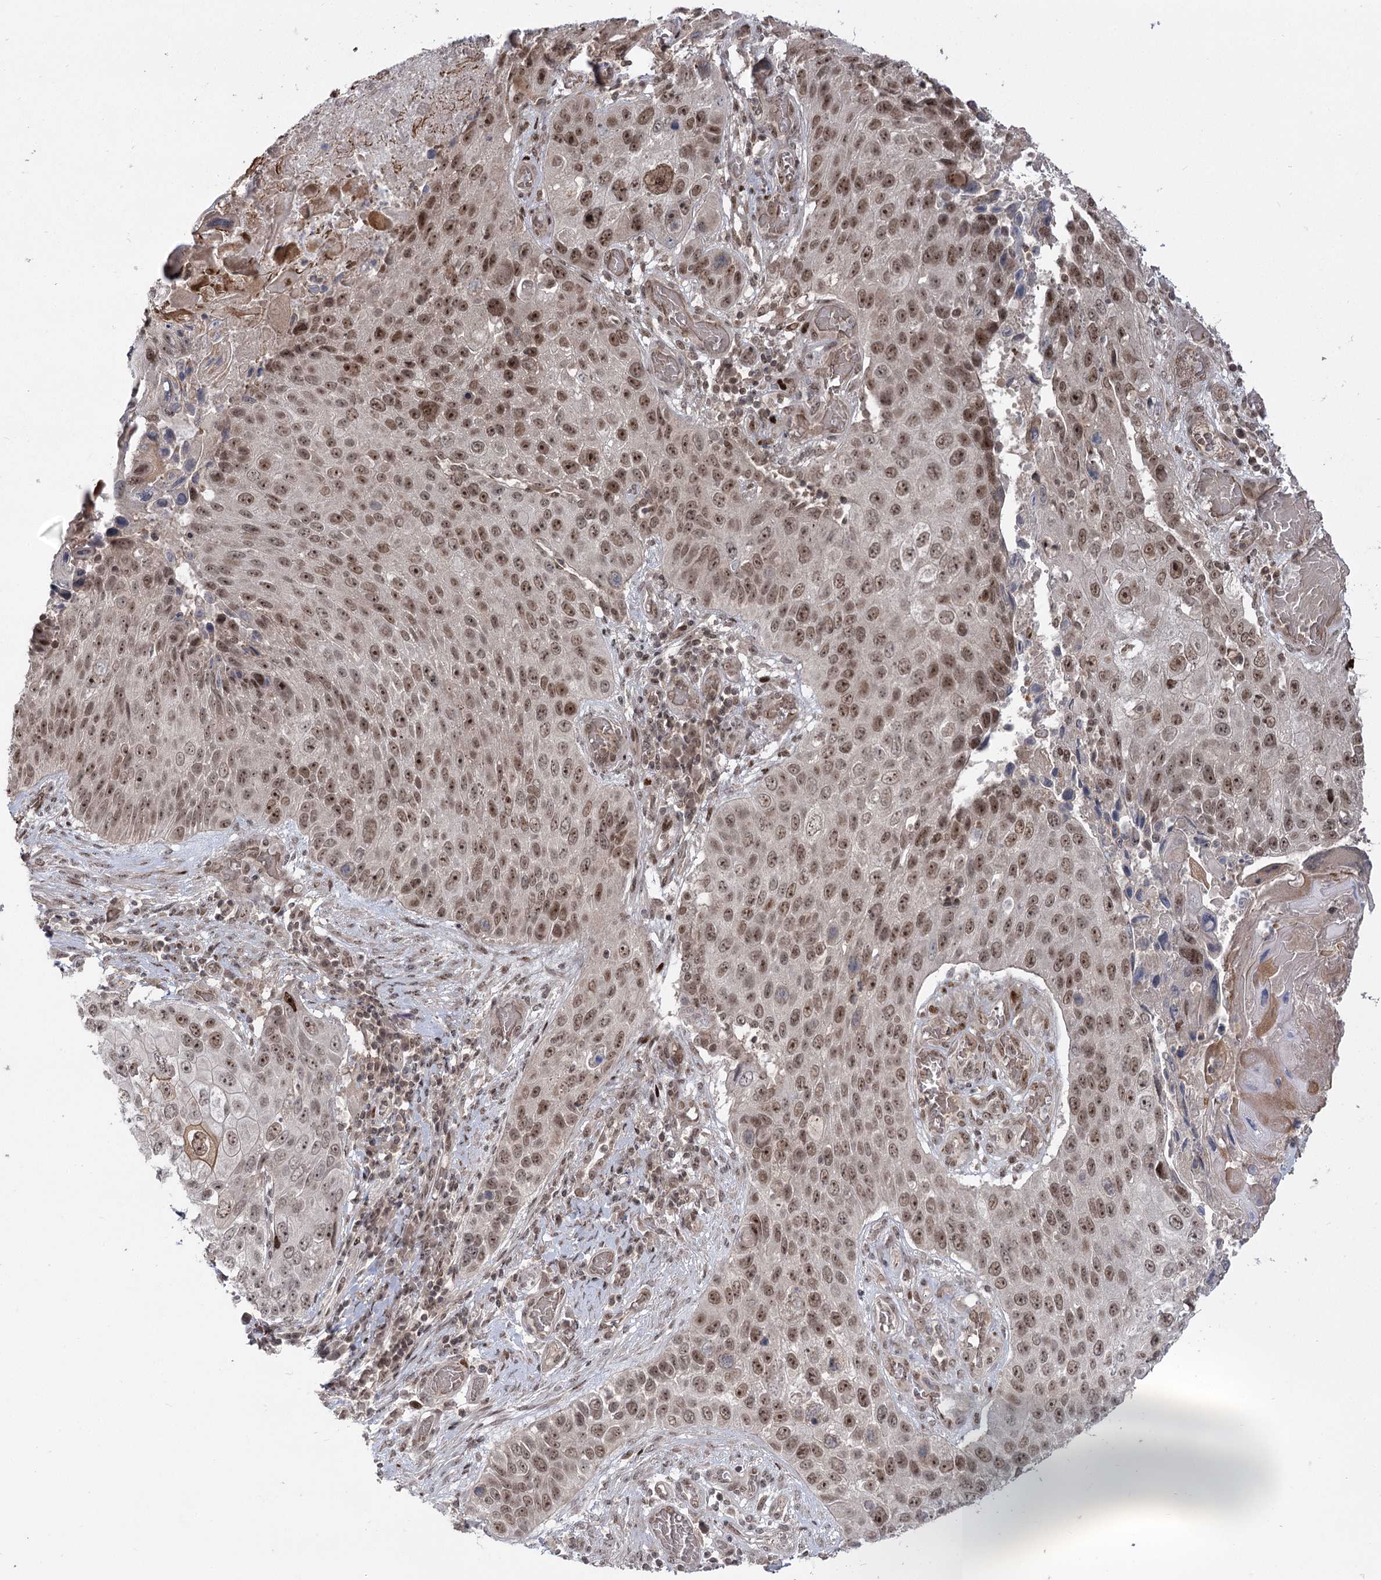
{"staining": {"intensity": "moderate", "quantity": ">75%", "location": "nuclear"}, "tissue": "lung cancer", "cell_type": "Tumor cells", "image_type": "cancer", "snomed": [{"axis": "morphology", "description": "Squamous cell carcinoma, NOS"}, {"axis": "topography", "description": "Lung"}], "caption": "About >75% of tumor cells in human lung cancer (squamous cell carcinoma) show moderate nuclear protein positivity as visualized by brown immunohistochemical staining.", "gene": "HELQ", "patient": {"sex": "male", "age": 61}}